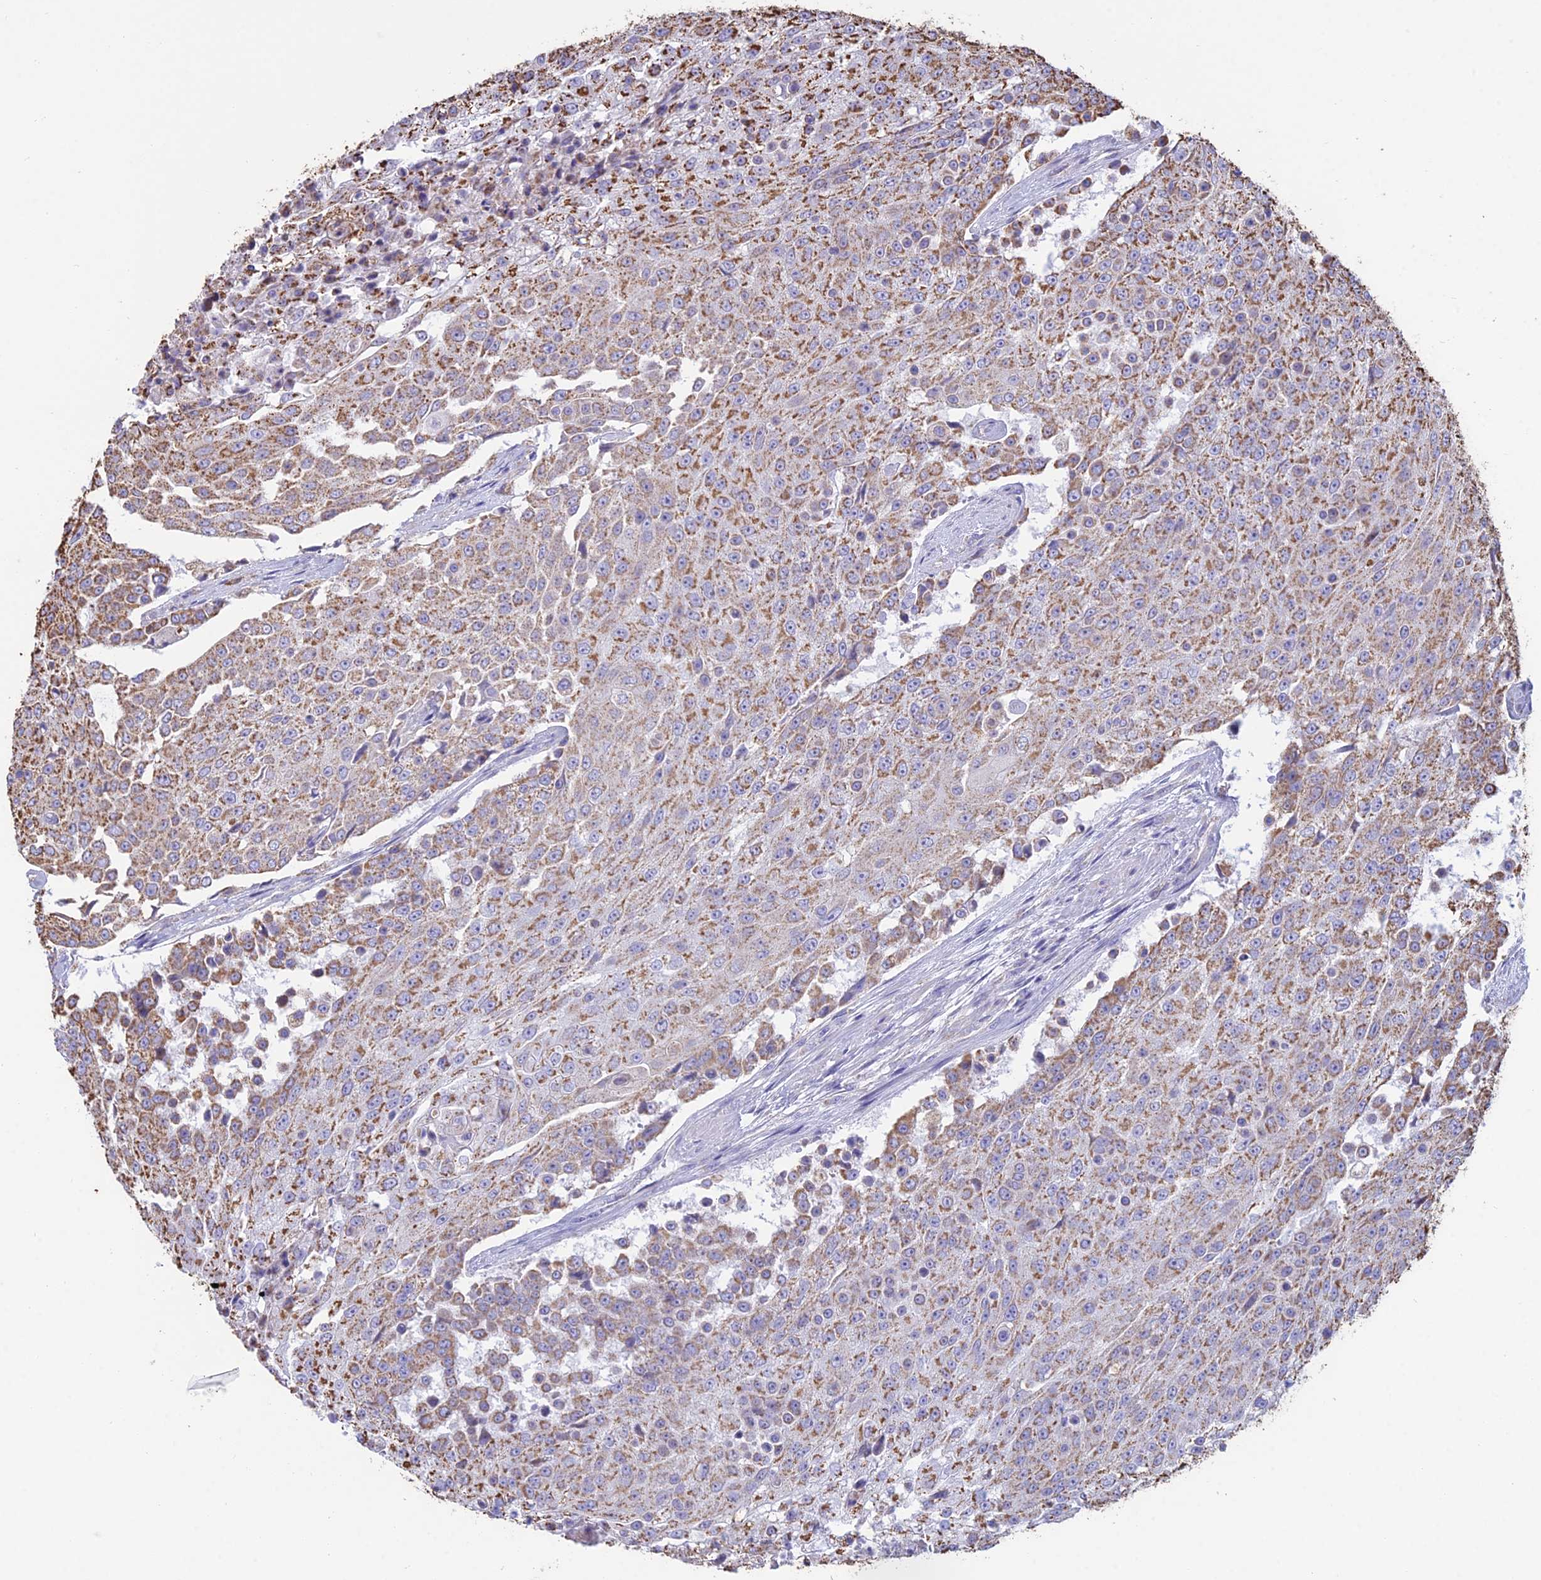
{"staining": {"intensity": "moderate", "quantity": ">75%", "location": "cytoplasmic/membranous"}, "tissue": "urothelial cancer", "cell_type": "Tumor cells", "image_type": "cancer", "snomed": [{"axis": "morphology", "description": "Urothelial carcinoma, High grade"}, {"axis": "topography", "description": "Urinary bladder"}], "caption": "Immunohistochemistry of urothelial carcinoma (high-grade) exhibits medium levels of moderate cytoplasmic/membranous positivity in about >75% of tumor cells.", "gene": "OR2W3", "patient": {"sex": "female", "age": 63}}